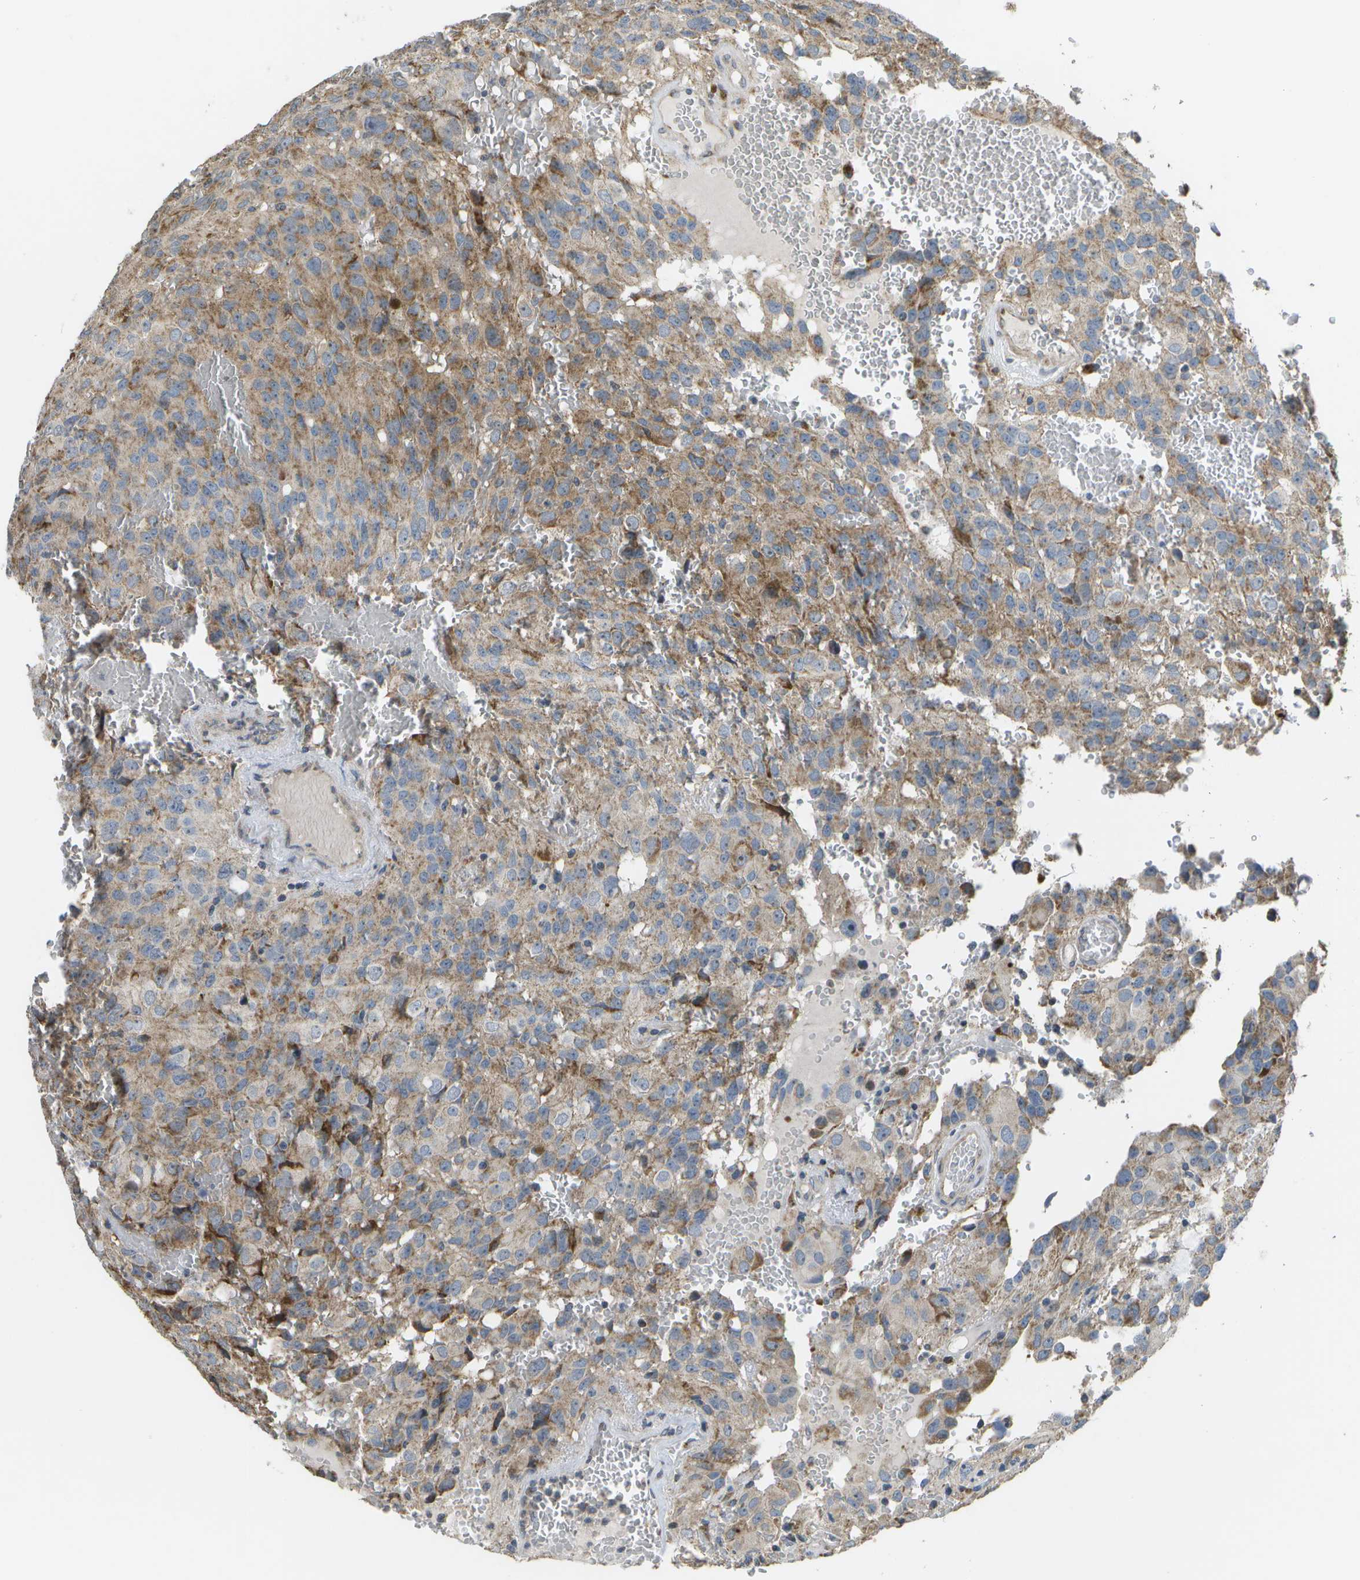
{"staining": {"intensity": "moderate", "quantity": ">75%", "location": "cytoplasmic/membranous"}, "tissue": "glioma", "cell_type": "Tumor cells", "image_type": "cancer", "snomed": [{"axis": "morphology", "description": "Glioma, malignant, High grade"}, {"axis": "topography", "description": "Brain"}], "caption": "Protein expression analysis of human high-grade glioma (malignant) reveals moderate cytoplasmic/membranous positivity in approximately >75% of tumor cells.", "gene": "HADHA", "patient": {"sex": "male", "age": 32}}